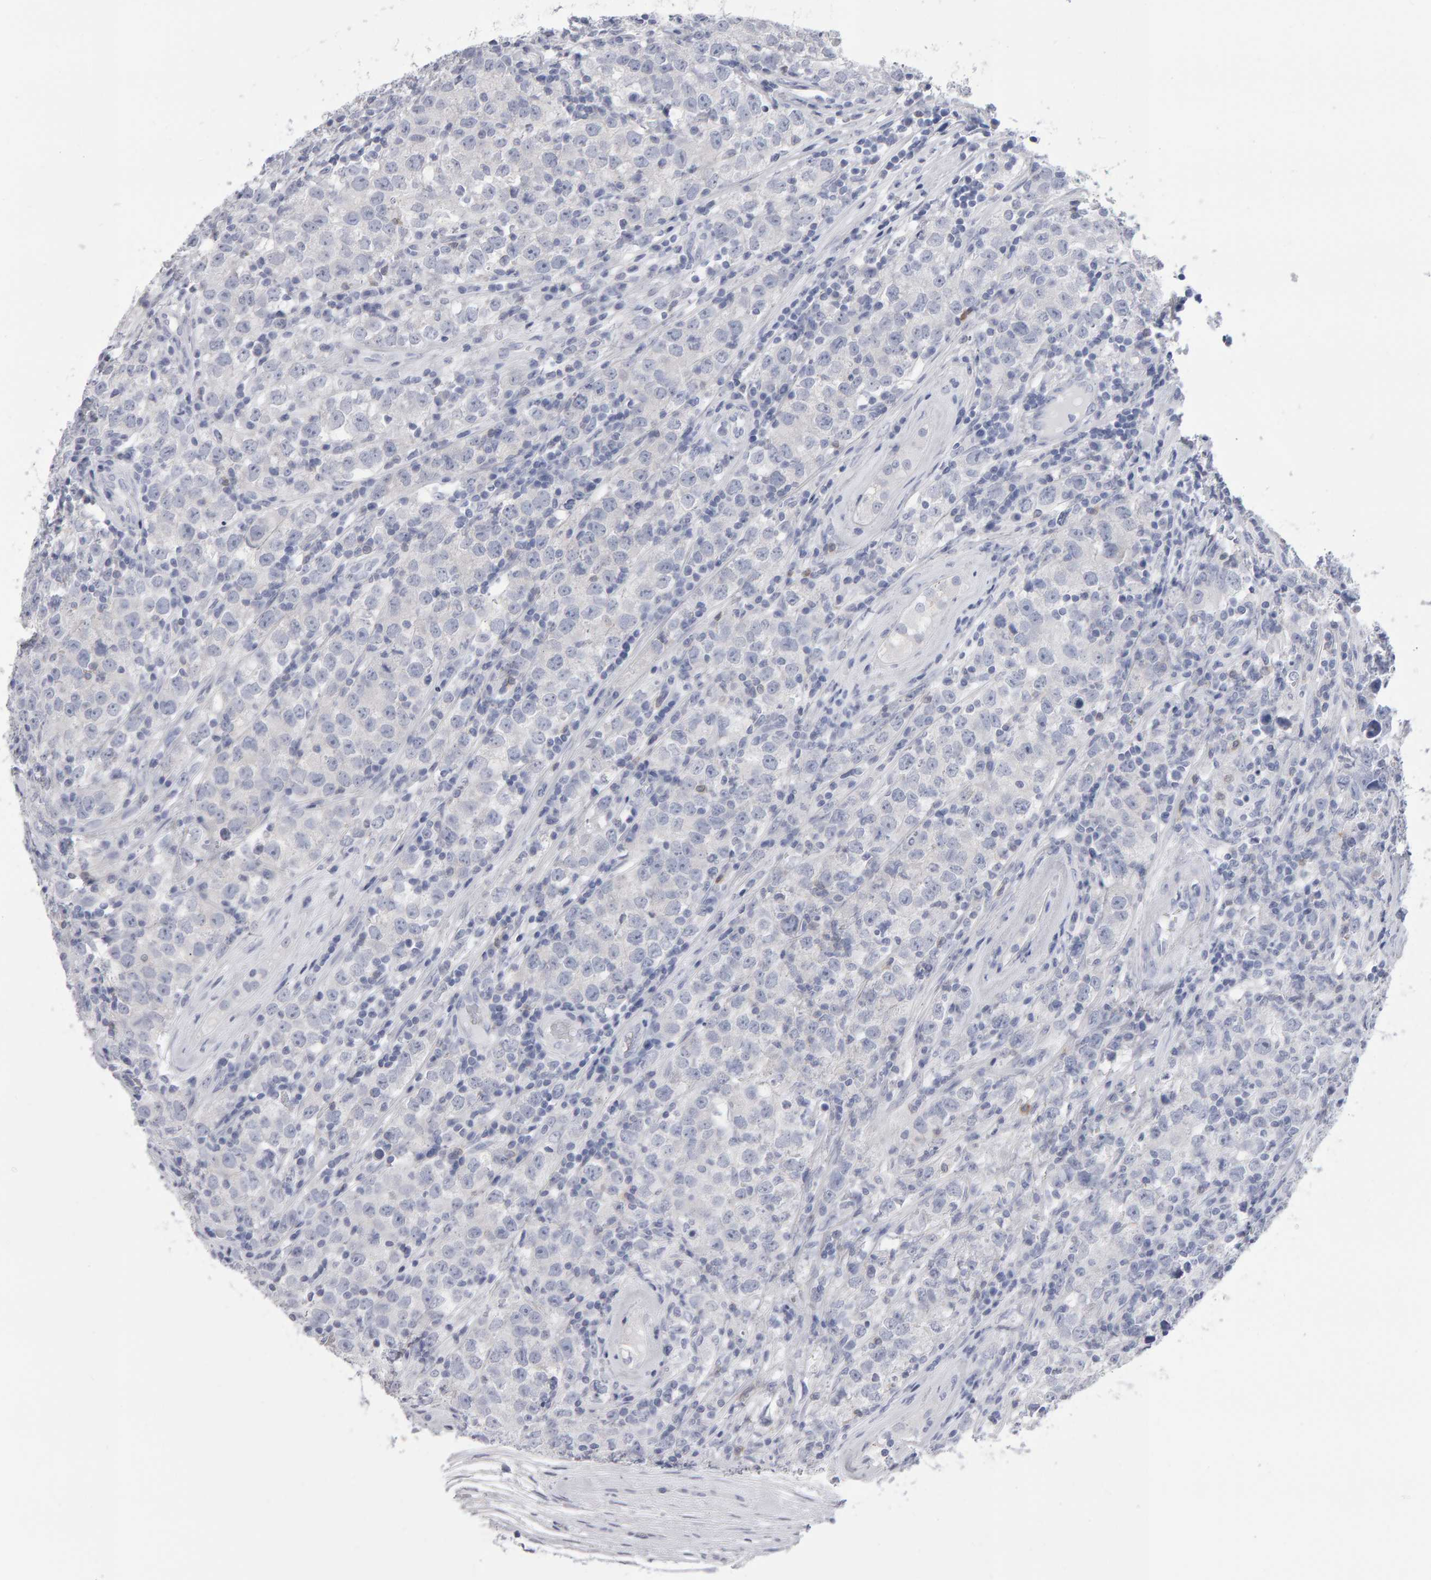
{"staining": {"intensity": "negative", "quantity": "none", "location": "none"}, "tissue": "testis cancer", "cell_type": "Tumor cells", "image_type": "cancer", "snomed": [{"axis": "morphology", "description": "Seminoma, NOS"}, {"axis": "morphology", "description": "Carcinoma, Embryonal, NOS"}, {"axis": "topography", "description": "Testis"}], "caption": "Immunohistochemistry (IHC) image of human testis cancer (seminoma) stained for a protein (brown), which shows no expression in tumor cells.", "gene": "NCDN", "patient": {"sex": "male", "age": 28}}